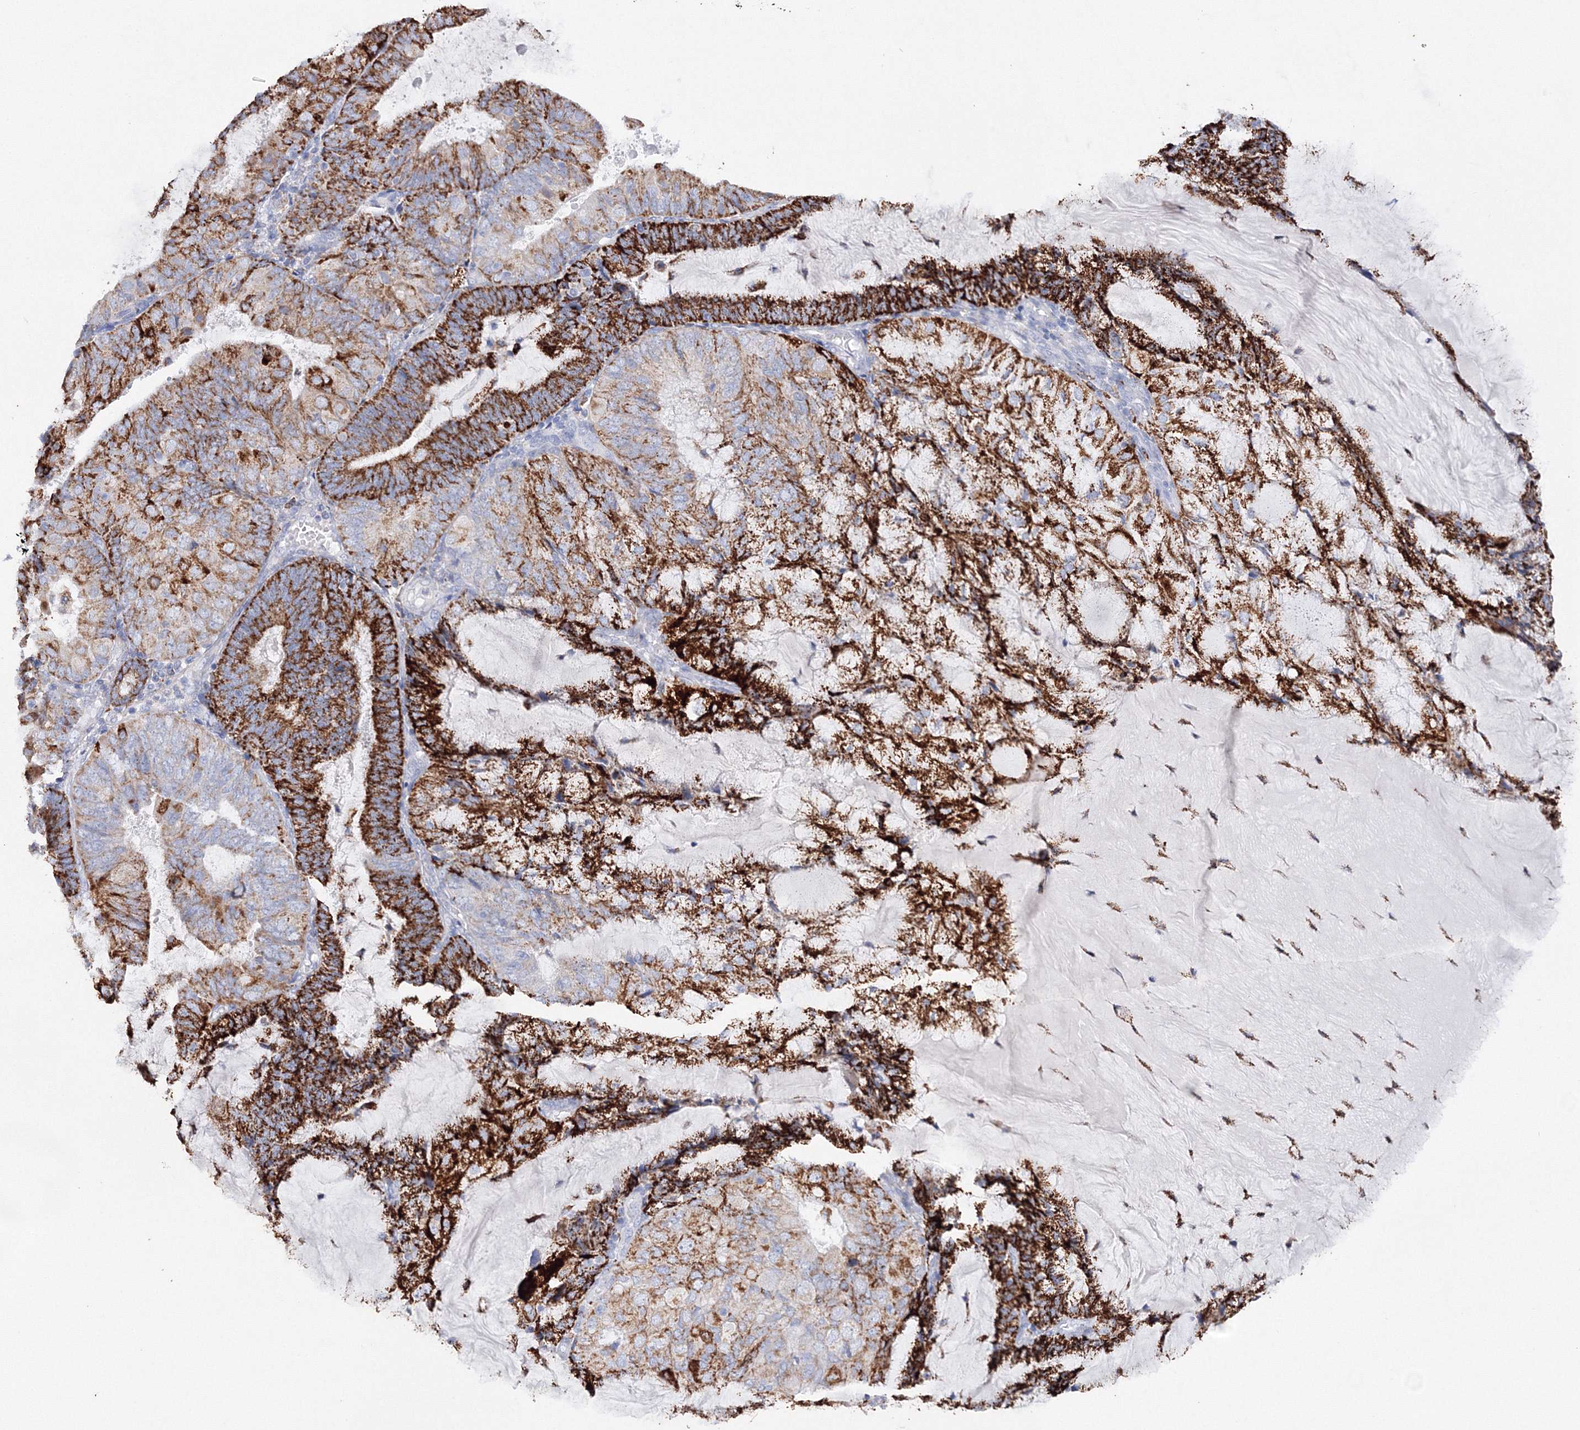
{"staining": {"intensity": "strong", "quantity": ">75%", "location": "cytoplasmic/membranous"}, "tissue": "endometrial cancer", "cell_type": "Tumor cells", "image_type": "cancer", "snomed": [{"axis": "morphology", "description": "Adenocarcinoma, NOS"}, {"axis": "topography", "description": "Endometrium"}], "caption": "This photomicrograph exhibits immunohistochemistry (IHC) staining of adenocarcinoma (endometrial), with high strong cytoplasmic/membranous staining in approximately >75% of tumor cells.", "gene": "MERTK", "patient": {"sex": "female", "age": 81}}